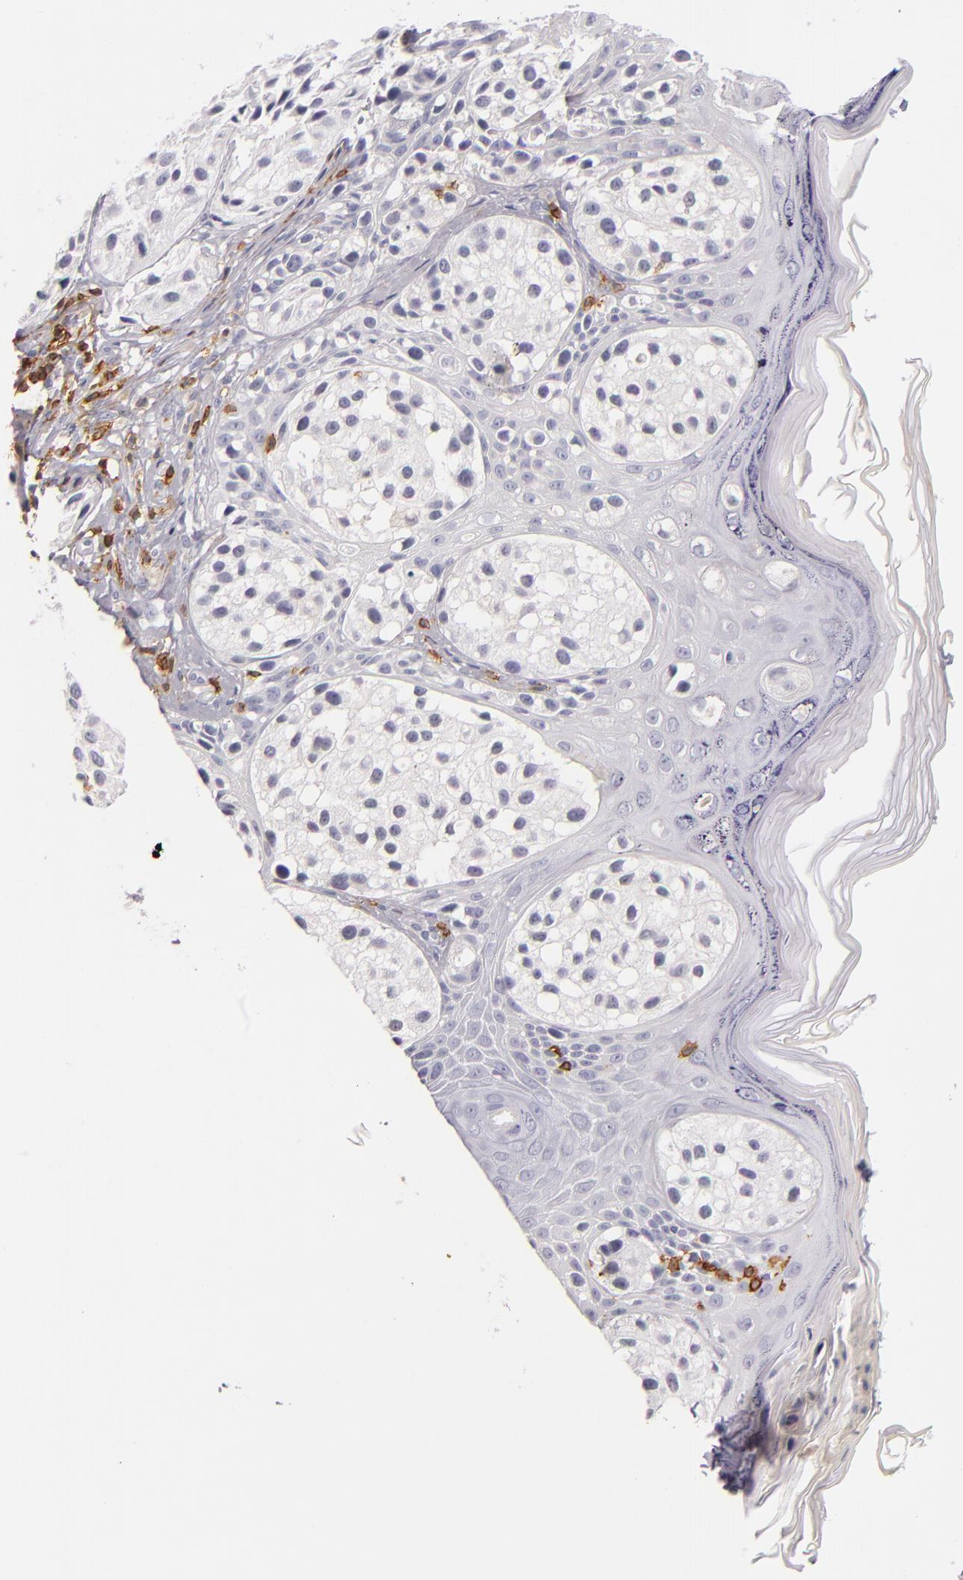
{"staining": {"intensity": "negative", "quantity": "none", "location": "none"}, "tissue": "melanoma", "cell_type": "Tumor cells", "image_type": "cancer", "snomed": [{"axis": "morphology", "description": "Malignant melanoma, NOS"}, {"axis": "topography", "description": "Skin"}], "caption": "The immunohistochemistry photomicrograph has no significant positivity in tumor cells of malignant melanoma tissue.", "gene": "LAT", "patient": {"sex": "male", "age": 23}}